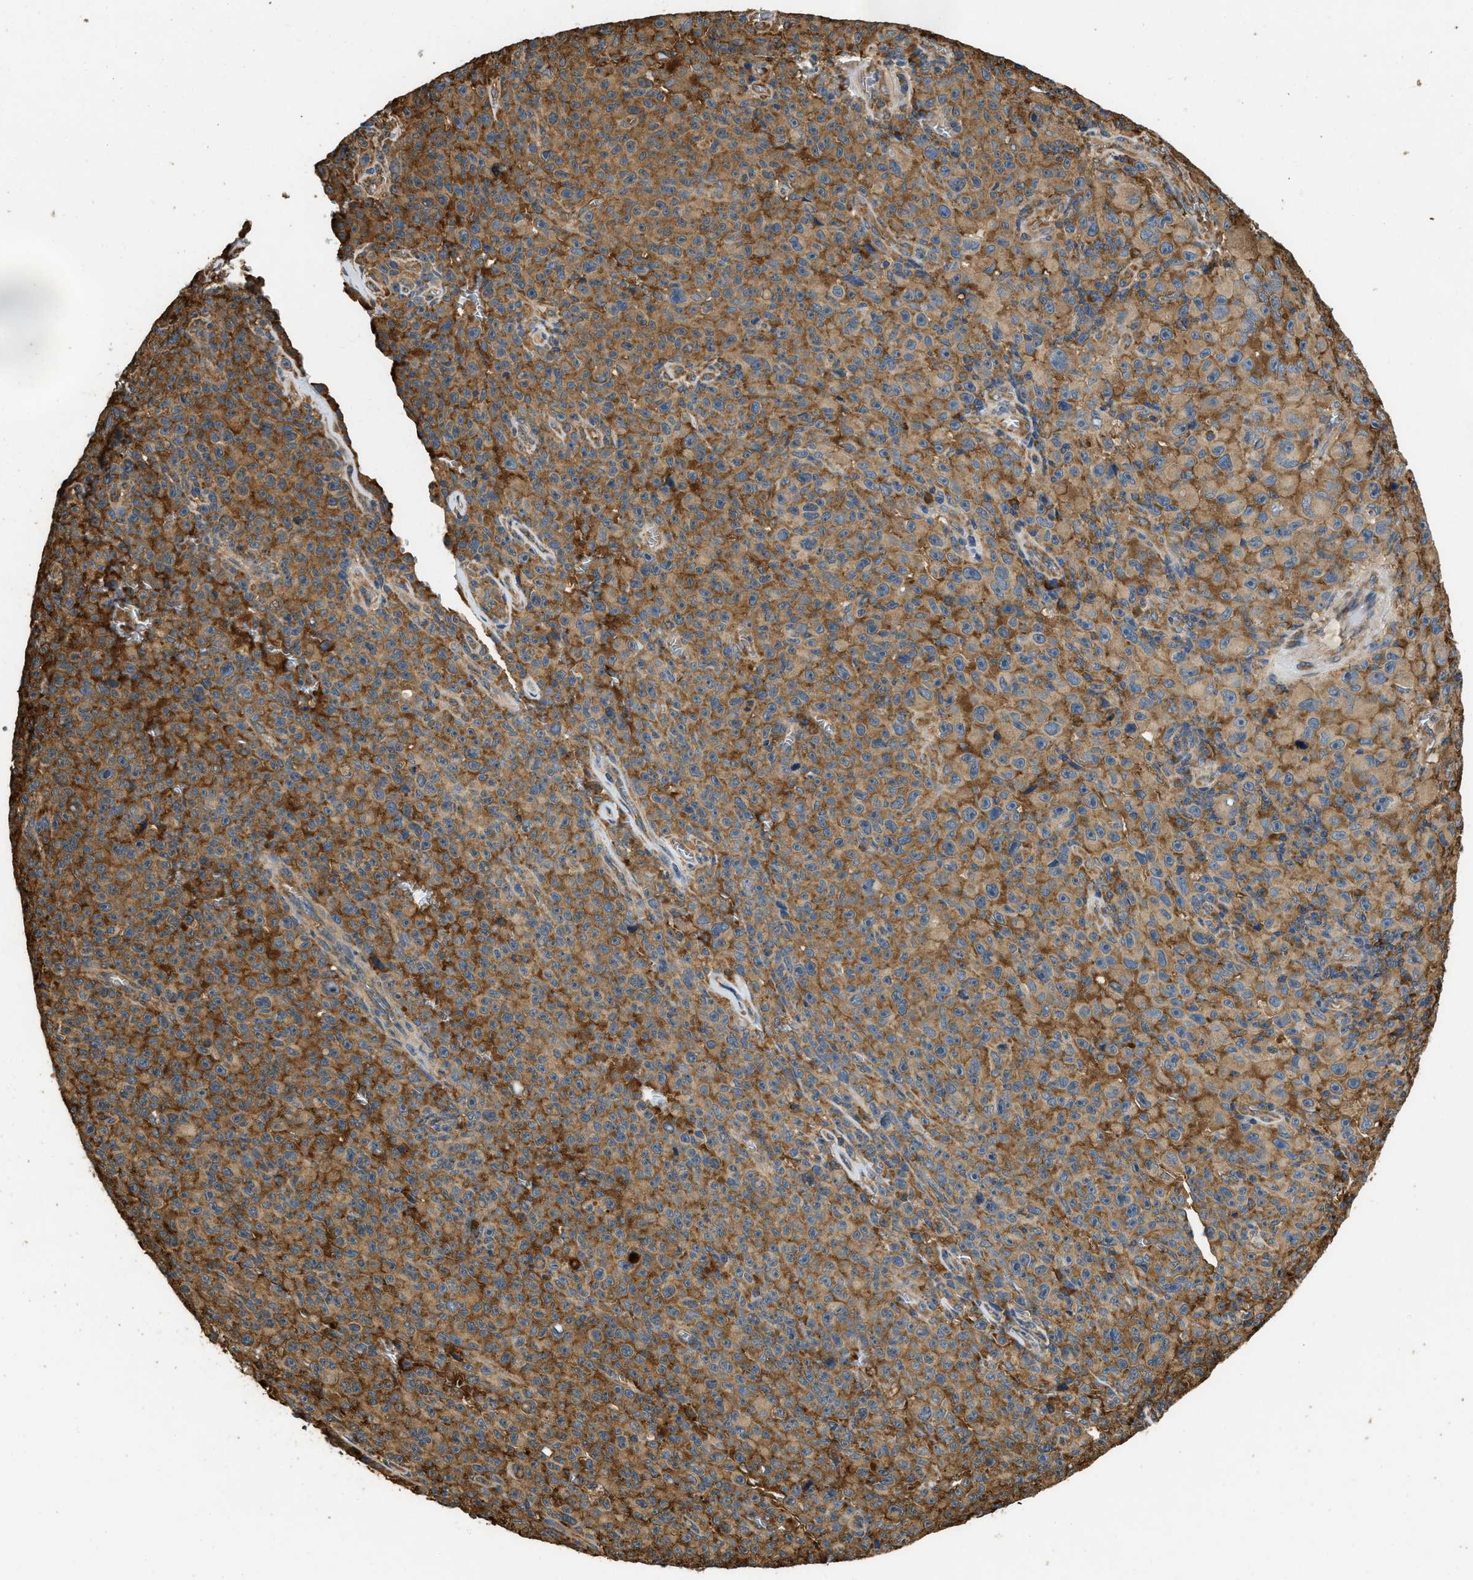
{"staining": {"intensity": "moderate", "quantity": ">75%", "location": "cytoplasmic/membranous"}, "tissue": "melanoma", "cell_type": "Tumor cells", "image_type": "cancer", "snomed": [{"axis": "morphology", "description": "Malignant melanoma, NOS"}, {"axis": "topography", "description": "Skin"}], "caption": "This is a histology image of IHC staining of malignant melanoma, which shows moderate staining in the cytoplasmic/membranous of tumor cells.", "gene": "SLC36A4", "patient": {"sex": "female", "age": 82}}